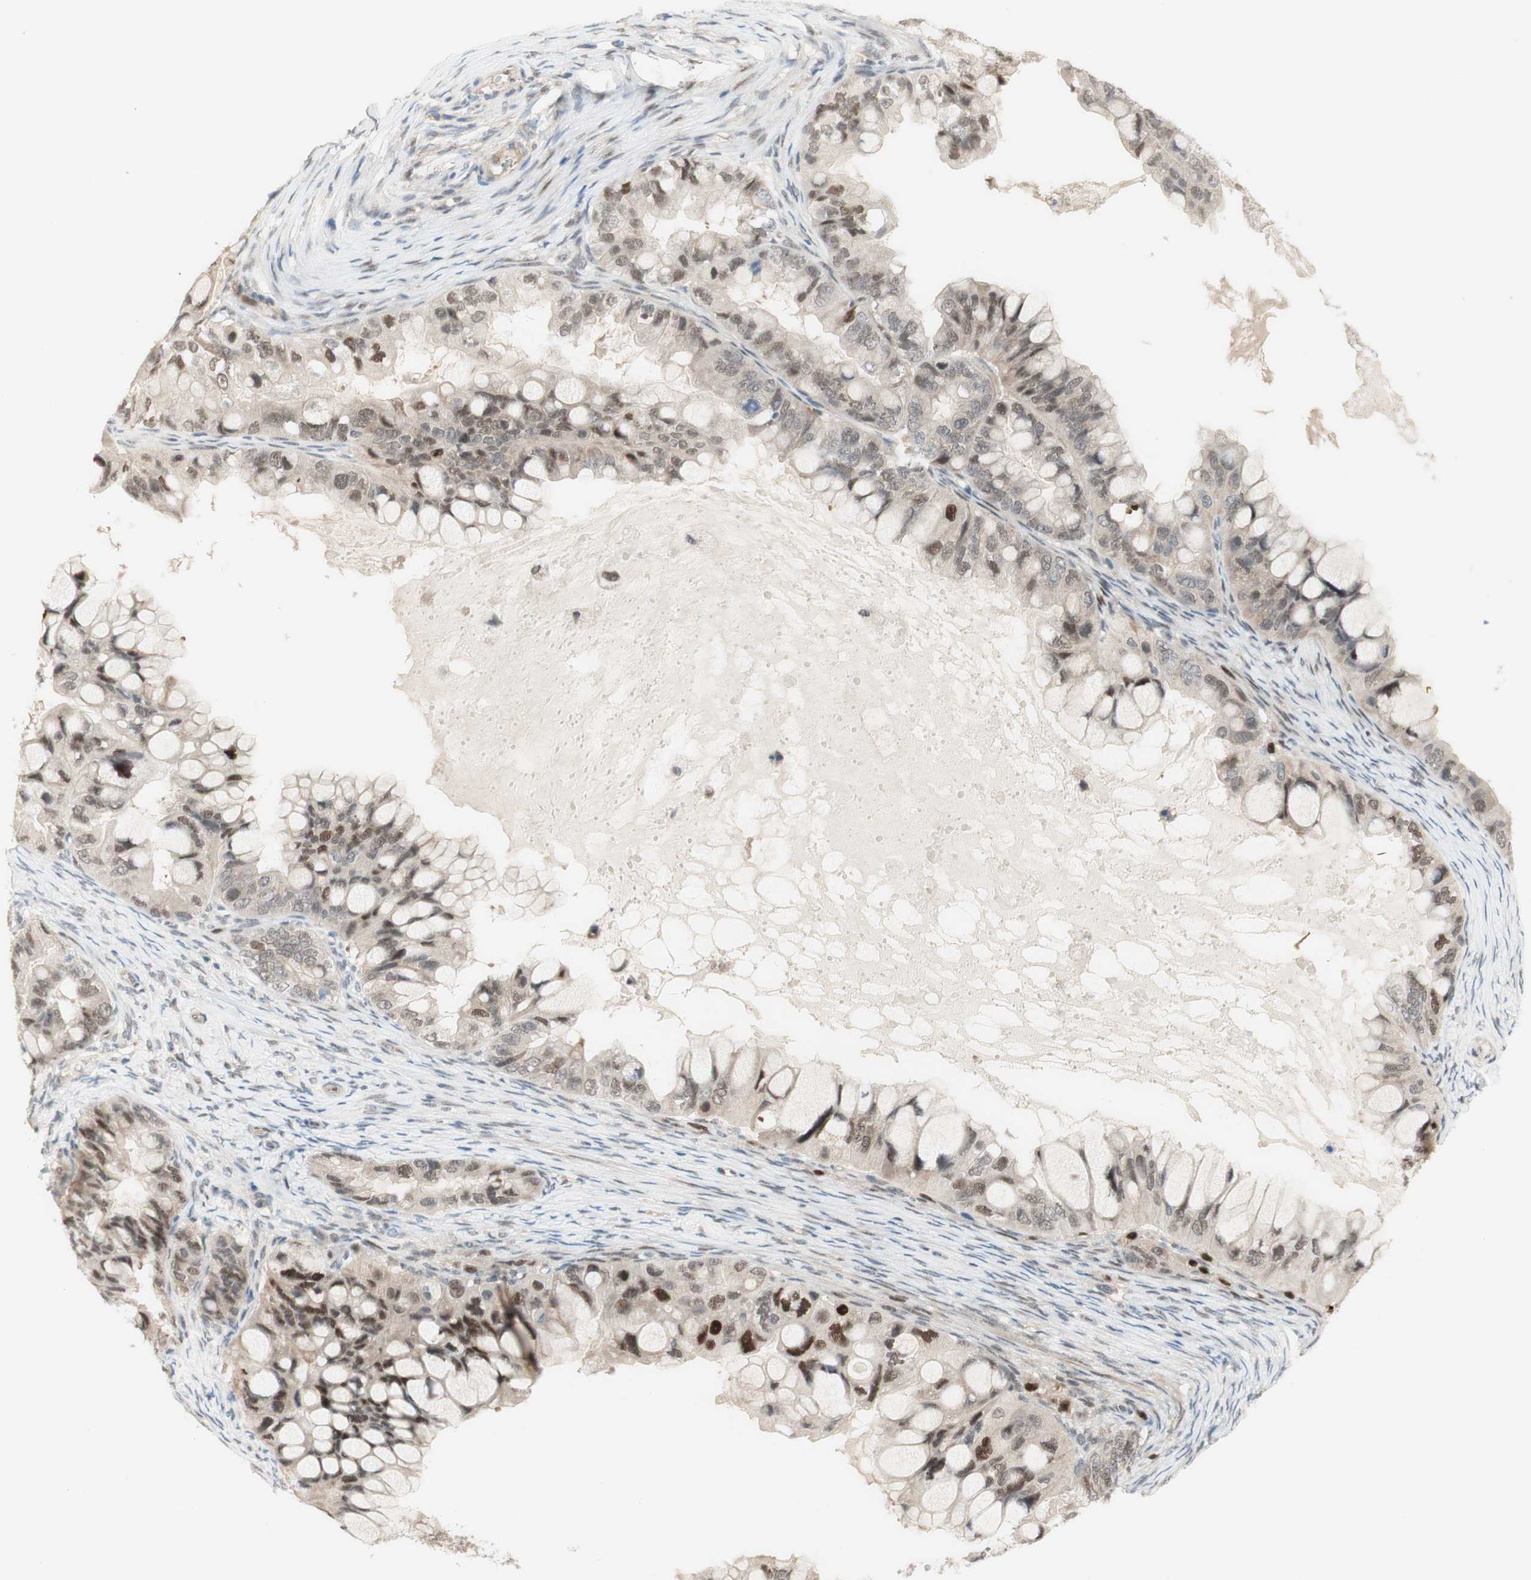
{"staining": {"intensity": "weak", "quantity": ">75%", "location": "nuclear"}, "tissue": "ovarian cancer", "cell_type": "Tumor cells", "image_type": "cancer", "snomed": [{"axis": "morphology", "description": "Cystadenocarcinoma, mucinous, NOS"}, {"axis": "topography", "description": "Ovary"}], "caption": "Weak nuclear expression is appreciated in about >75% of tumor cells in ovarian mucinous cystadenocarcinoma. (Brightfield microscopy of DAB IHC at high magnification).", "gene": "RFNG", "patient": {"sex": "female", "age": 80}}